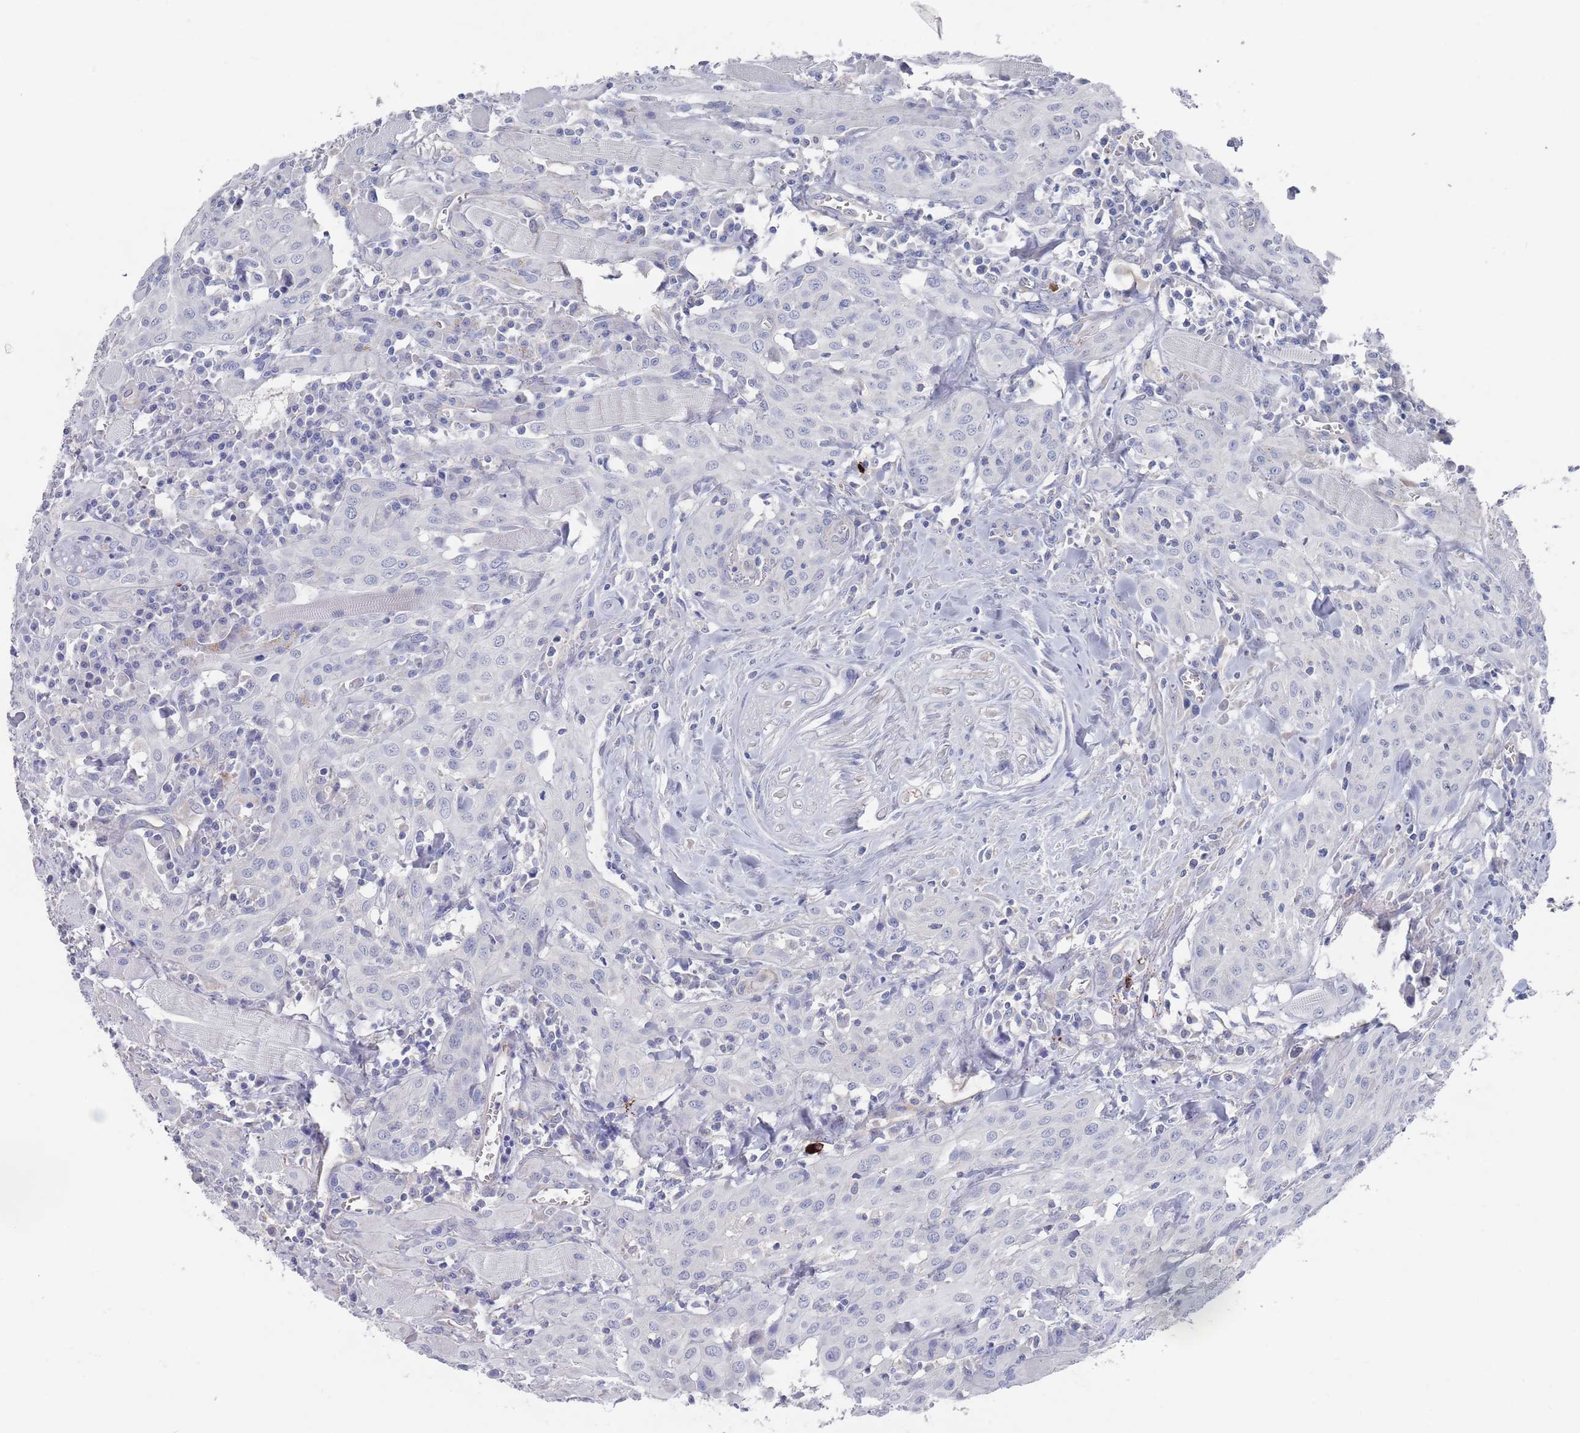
{"staining": {"intensity": "negative", "quantity": "none", "location": "none"}, "tissue": "head and neck cancer", "cell_type": "Tumor cells", "image_type": "cancer", "snomed": [{"axis": "morphology", "description": "Squamous cell carcinoma, NOS"}, {"axis": "topography", "description": "Oral tissue"}, {"axis": "topography", "description": "Head-Neck"}], "caption": "High power microscopy image of an immunohistochemistry histopathology image of squamous cell carcinoma (head and neck), revealing no significant expression in tumor cells.", "gene": "TMCO3", "patient": {"sex": "female", "age": 70}}